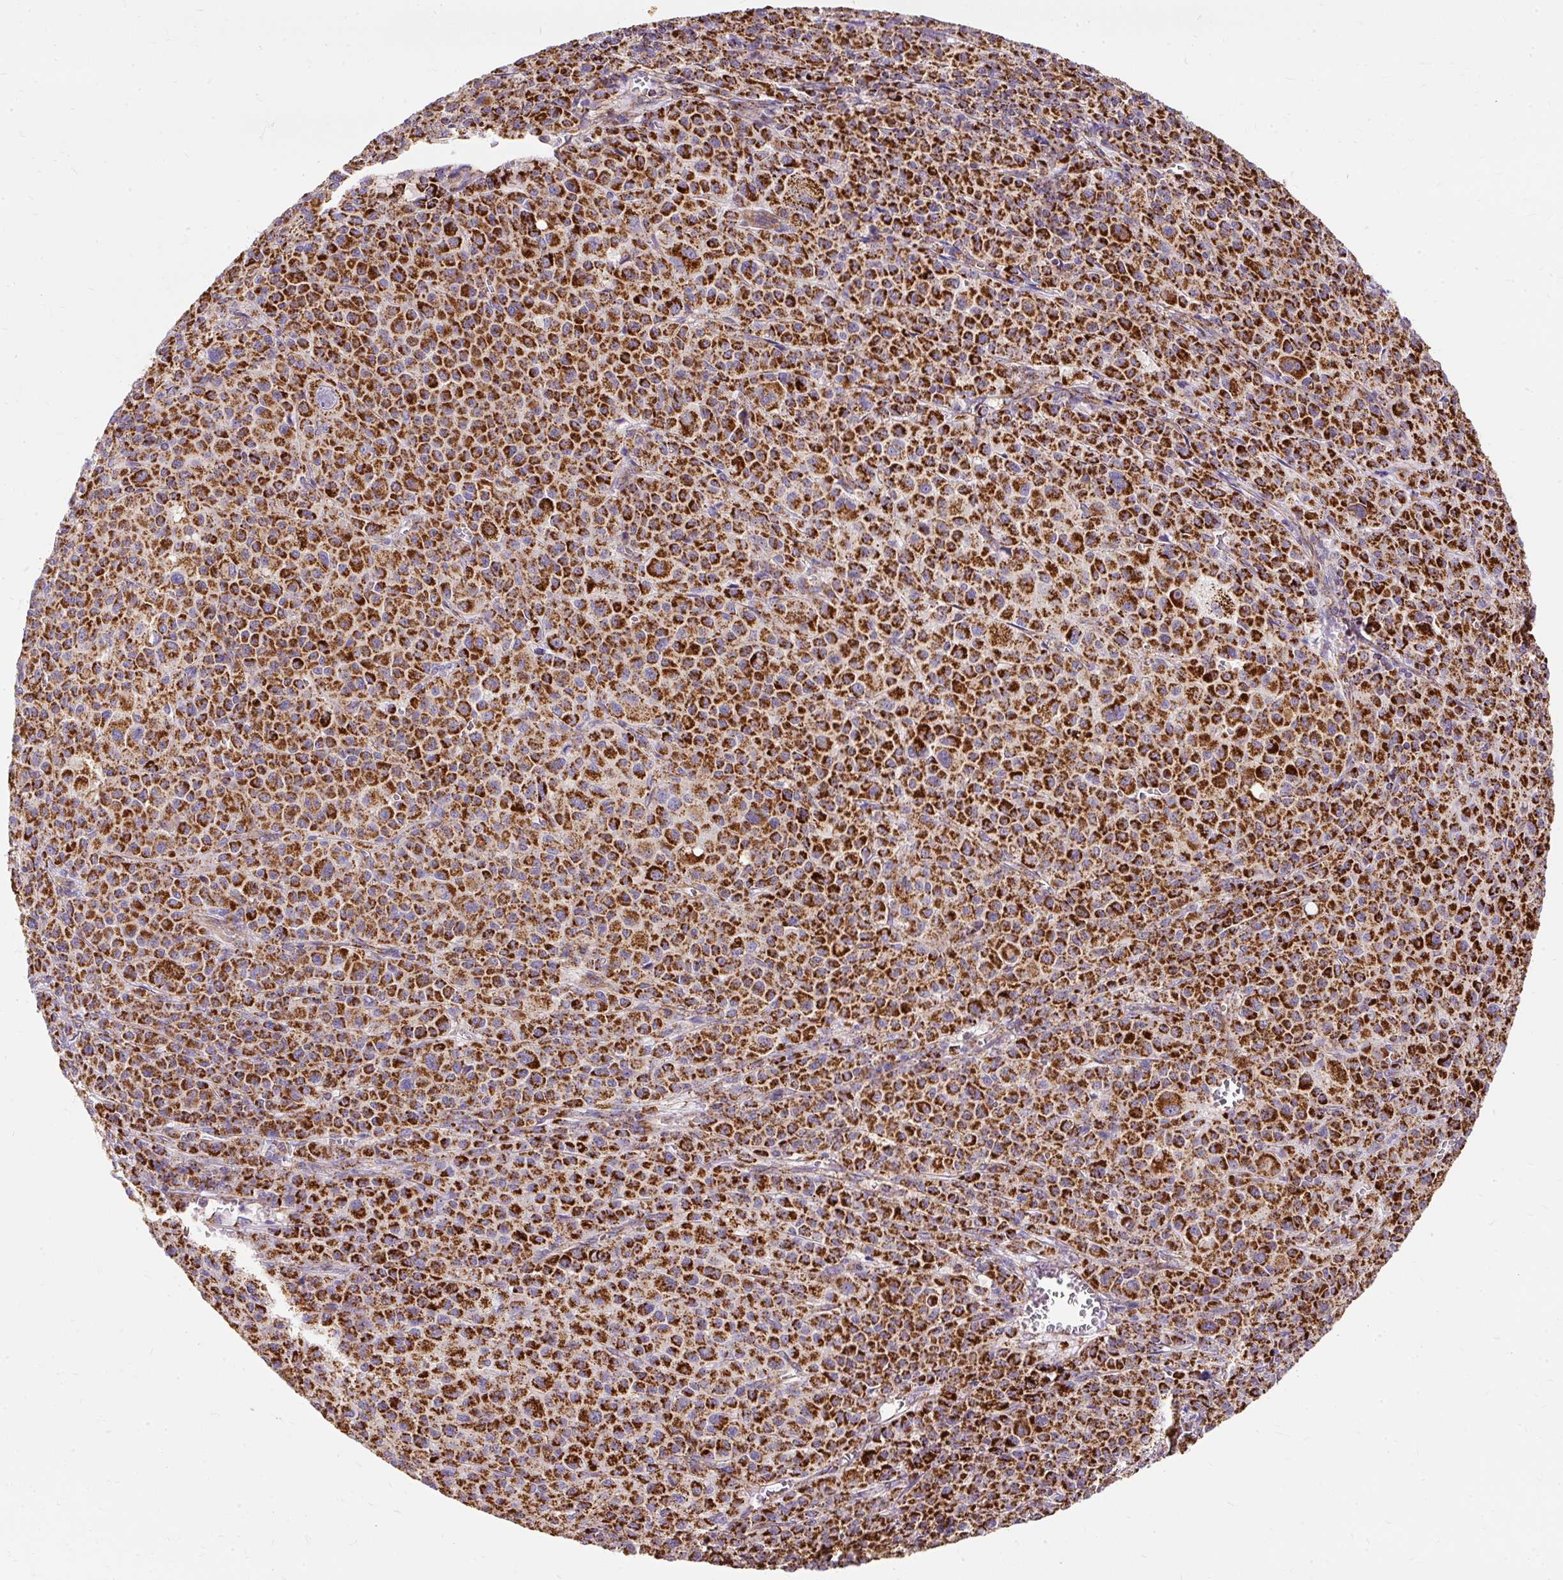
{"staining": {"intensity": "strong", "quantity": ">75%", "location": "cytoplasmic/membranous"}, "tissue": "melanoma", "cell_type": "Tumor cells", "image_type": "cancer", "snomed": [{"axis": "morphology", "description": "Malignant melanoma, Metastatic site"}, {"axis": "topography", "description": "Skin"}], "caption": "Malignant melanoma (metastatic site) tissue displays strong cytoplasmic/membranous expression in approximately >75% of tumor cells, visualized by immunohistochemistry. The staining was performed using DAB to visualize the protein expression in brown, while the nuclei were stained in blue with hematoxylin (Magnification: 20x).", "gene": "CEP290", "patient": {"sex": "female", "age": 74}}